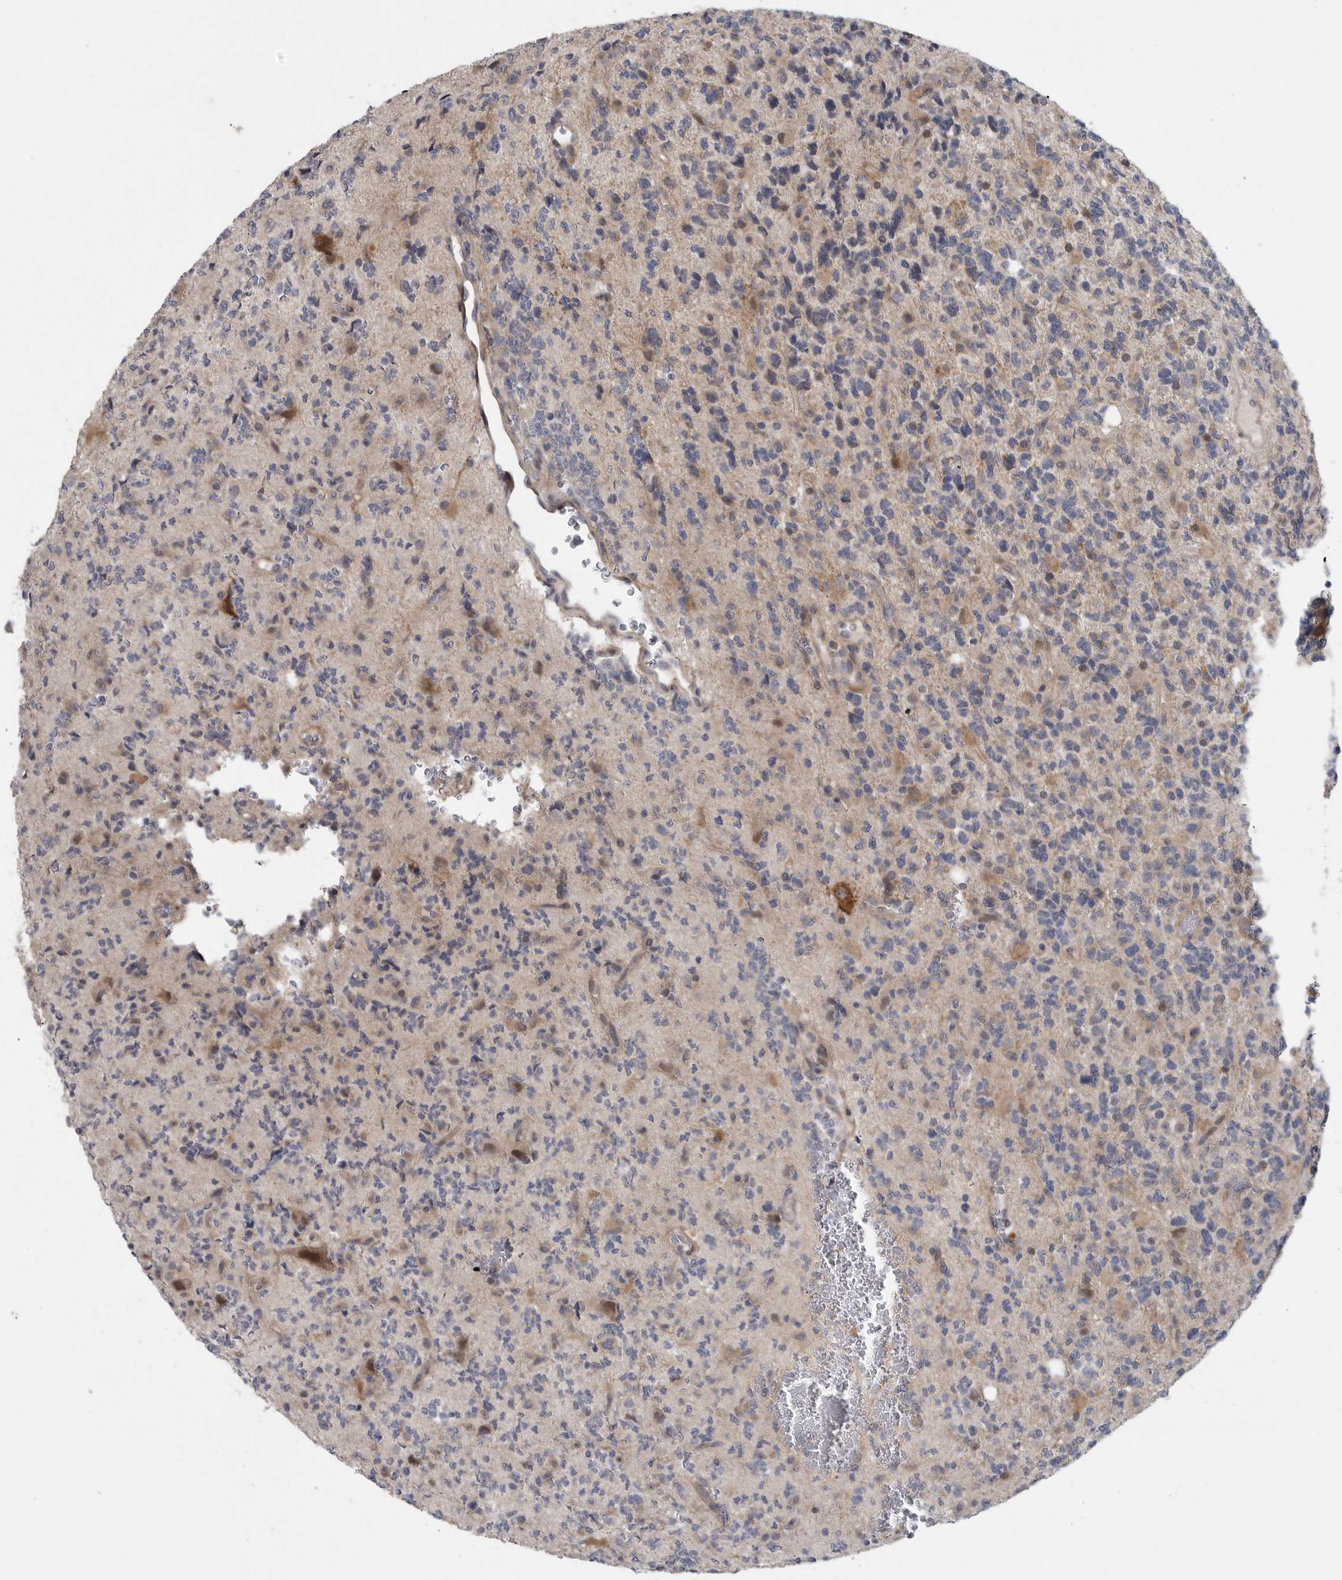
{"staining": {"intensity": "weak", "quantity": "<25%", "location": "cytoplasmic/membranous"}, "tissue": "glioma", "cell_type": "Tumor cells", "image_type": "cancer", "snomed": [{"axis": "morphology", "description": "Glioma, malignant, High grade"}, {"axis": "topography", "description": "Brain"}], "caption": "Protein analysis of glioma shows no significant expression in tumor cells.", "gene": "FBXO43", "patient": {"sex": "female", "age": 62}}